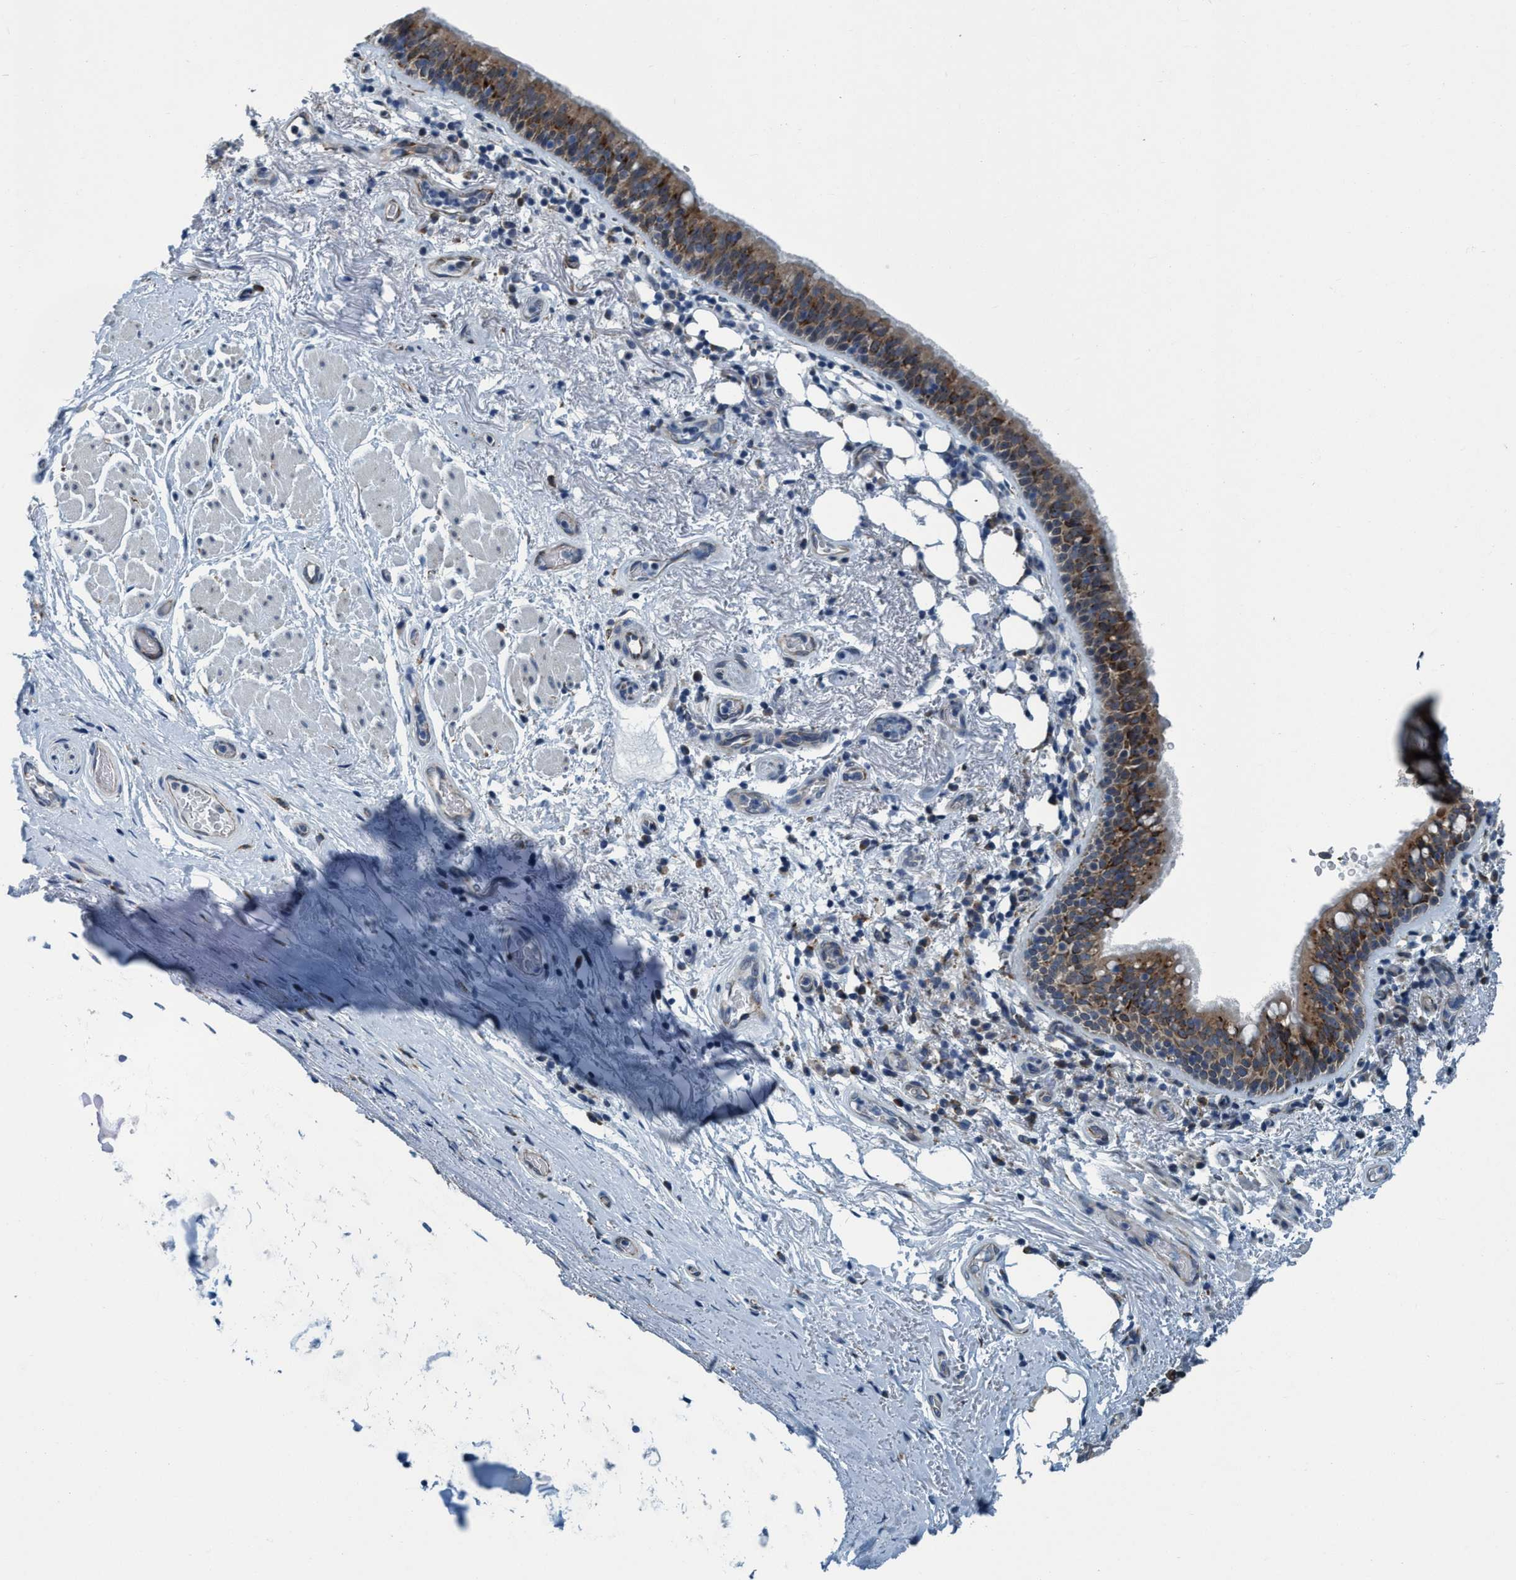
{"staining": {"intensity": "strong", "quantity": ">75%", "location": "cytoplasmic/membranous"}, "tissue": "bronchus", "cell_type": "Respiratory epithelial cells", "image_type": "normal", "snomed": [{"axis": "morphology", "description": "Normal tissue, NOS"}, {"axis": "morphology", "description": "Inflammation, NOS"}, {"axis": "topography", "description": "Cartilage tissue"}, {"axis": "topography", "description": "Bronchus"}], "caption": "The photomicrograph displays staining of normal bronchus, revealing strong cytoplasmic/membranous protein positivity (brown color) within respiratory epithelial cells. Nuclei are stained in blue.", "gene": "ARMC9", "patient": {"sex": "male", "age": 77}}